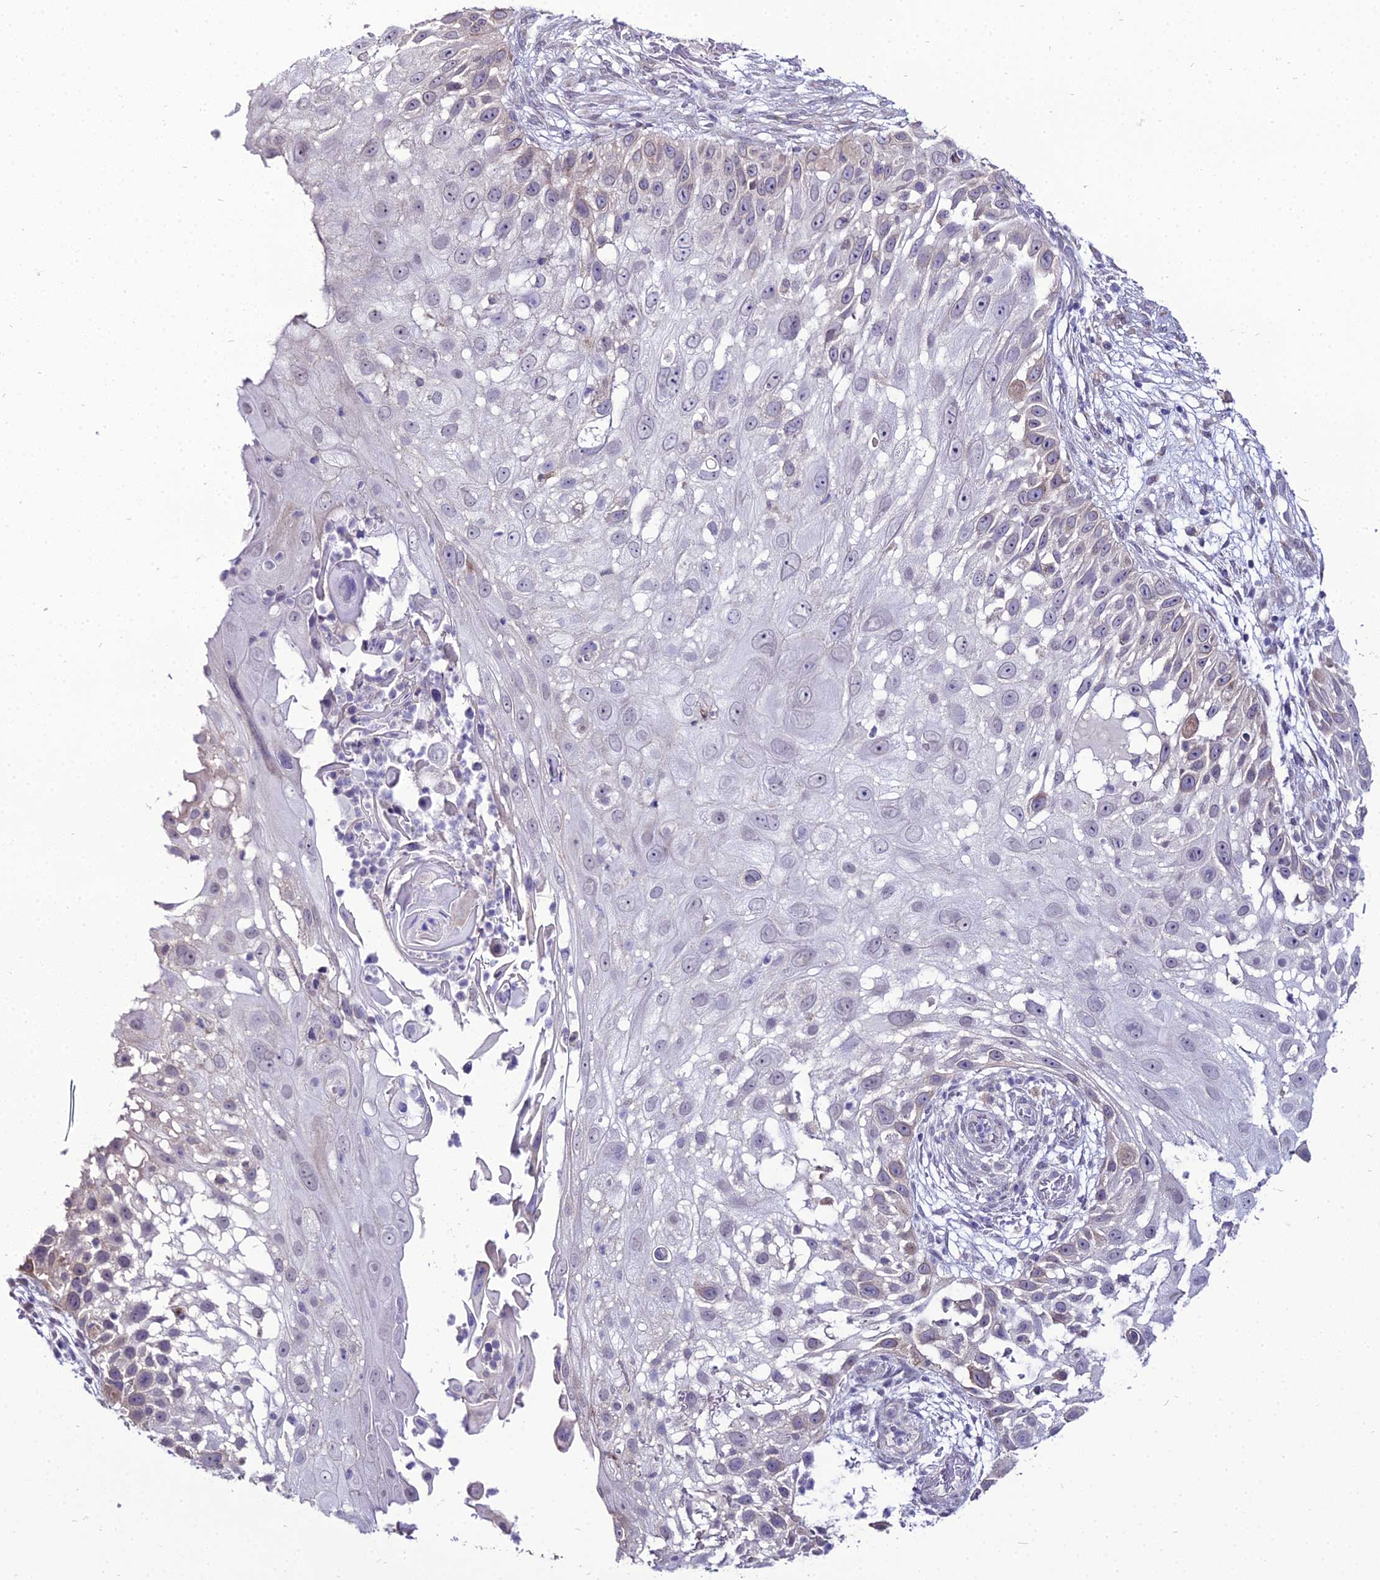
{"staining": {"intensity": "weak", "quantity": "<25%", "location": "cytoplasmic/membranous"}, "tissue": "skin cancer", "cell_type": "Tumor cells", "image_type": "cancer", "snomed": [{"axis": "morphology", "description": "Squamous cell carcinoma, NOS"}, {"axis": "topography", "description": "Skin"}], "caption": "This micrograph is of skin cancer (squamous cell carcinoma) stained with immunohistochemistry to label a protein in brown with the nuclei are counter-stained blue. There is no expression in tumor cells. (Stains: DAB IHC with hematoxylin counter stain, Microscopy: brightfield microscopy at high magnification).", "gene": "TROAP", "patient": {"sex": "female", "age": 44}}